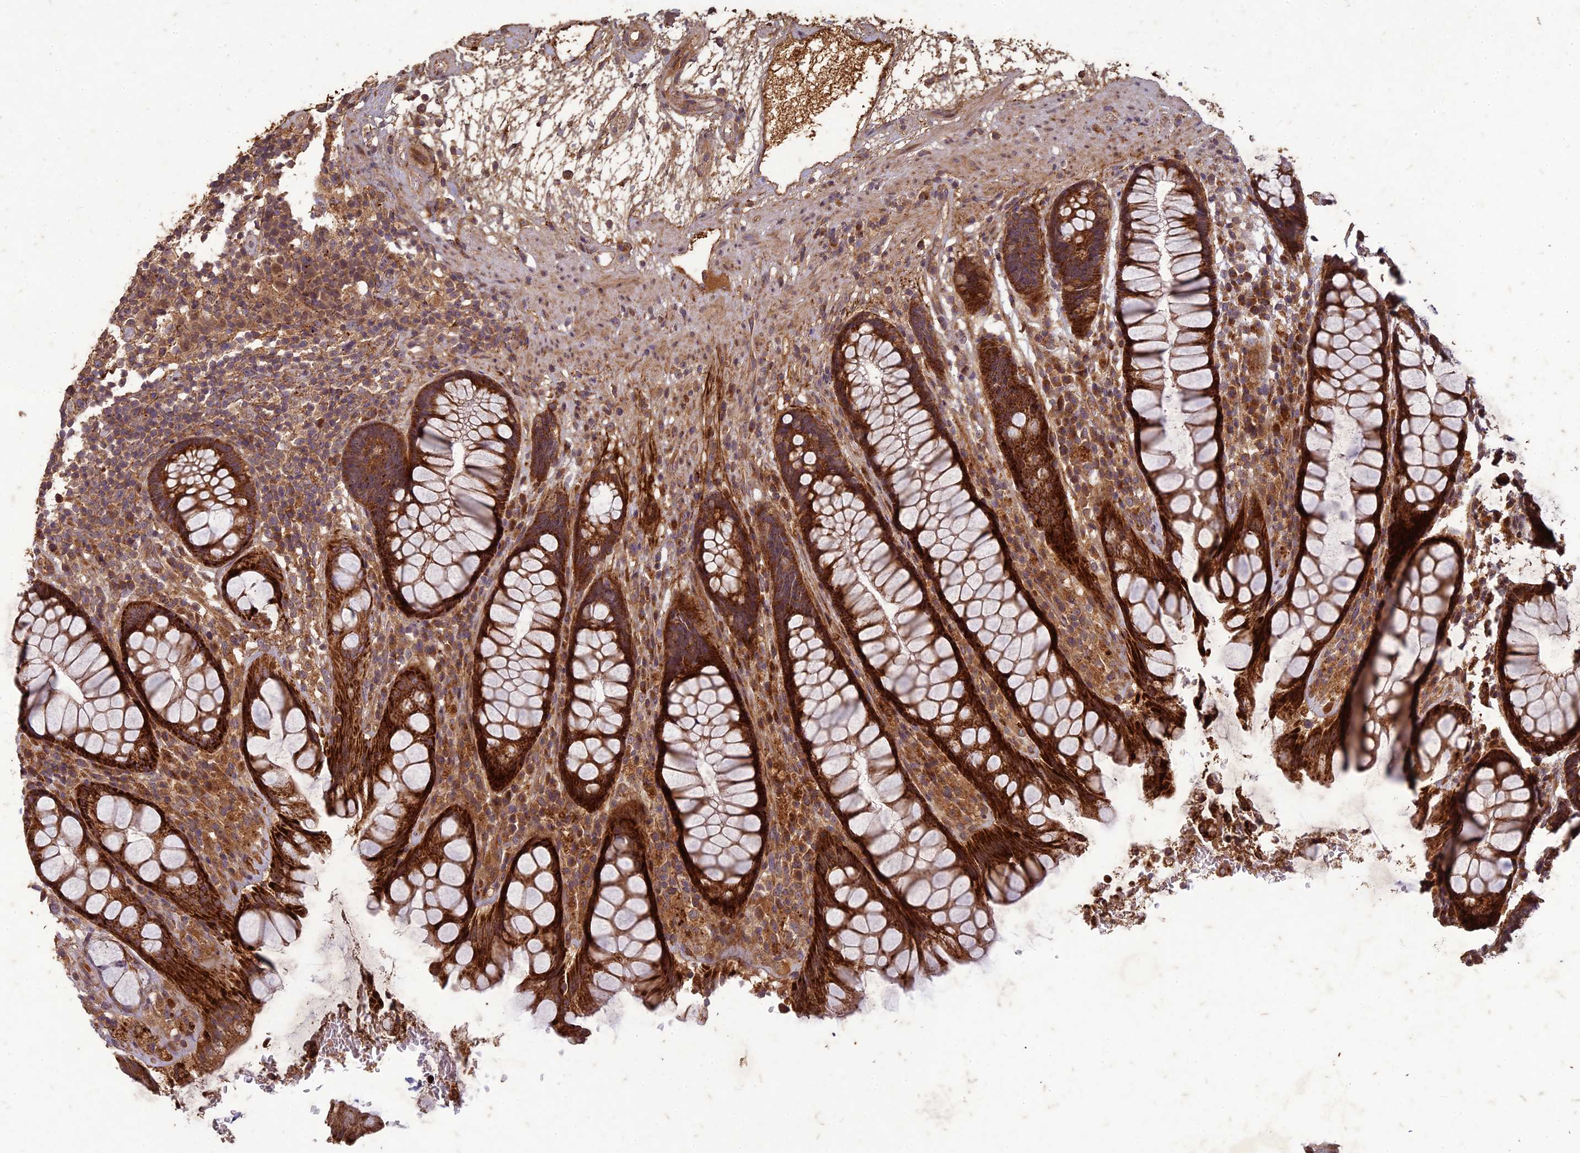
{"staining": {"intensity": "strong", "quantity": ">75%", "location": "cytoplasmic/membranous"}, "tissue": "rectum", "cell_type": "Glandular cells", "image_type": "normal", "snomed": [{"axis": "morphology", "description": "Normal tissue, NOS"}, {"axis": "topography", "description": "Rectum"}], "caption": "Glandular cells reveal high levels of strong cytoplasmic/membranous staining in about >75% of cells in normal rectum.", "gene": "TCF25", "patient": {"sex": "male", "age": 64}}